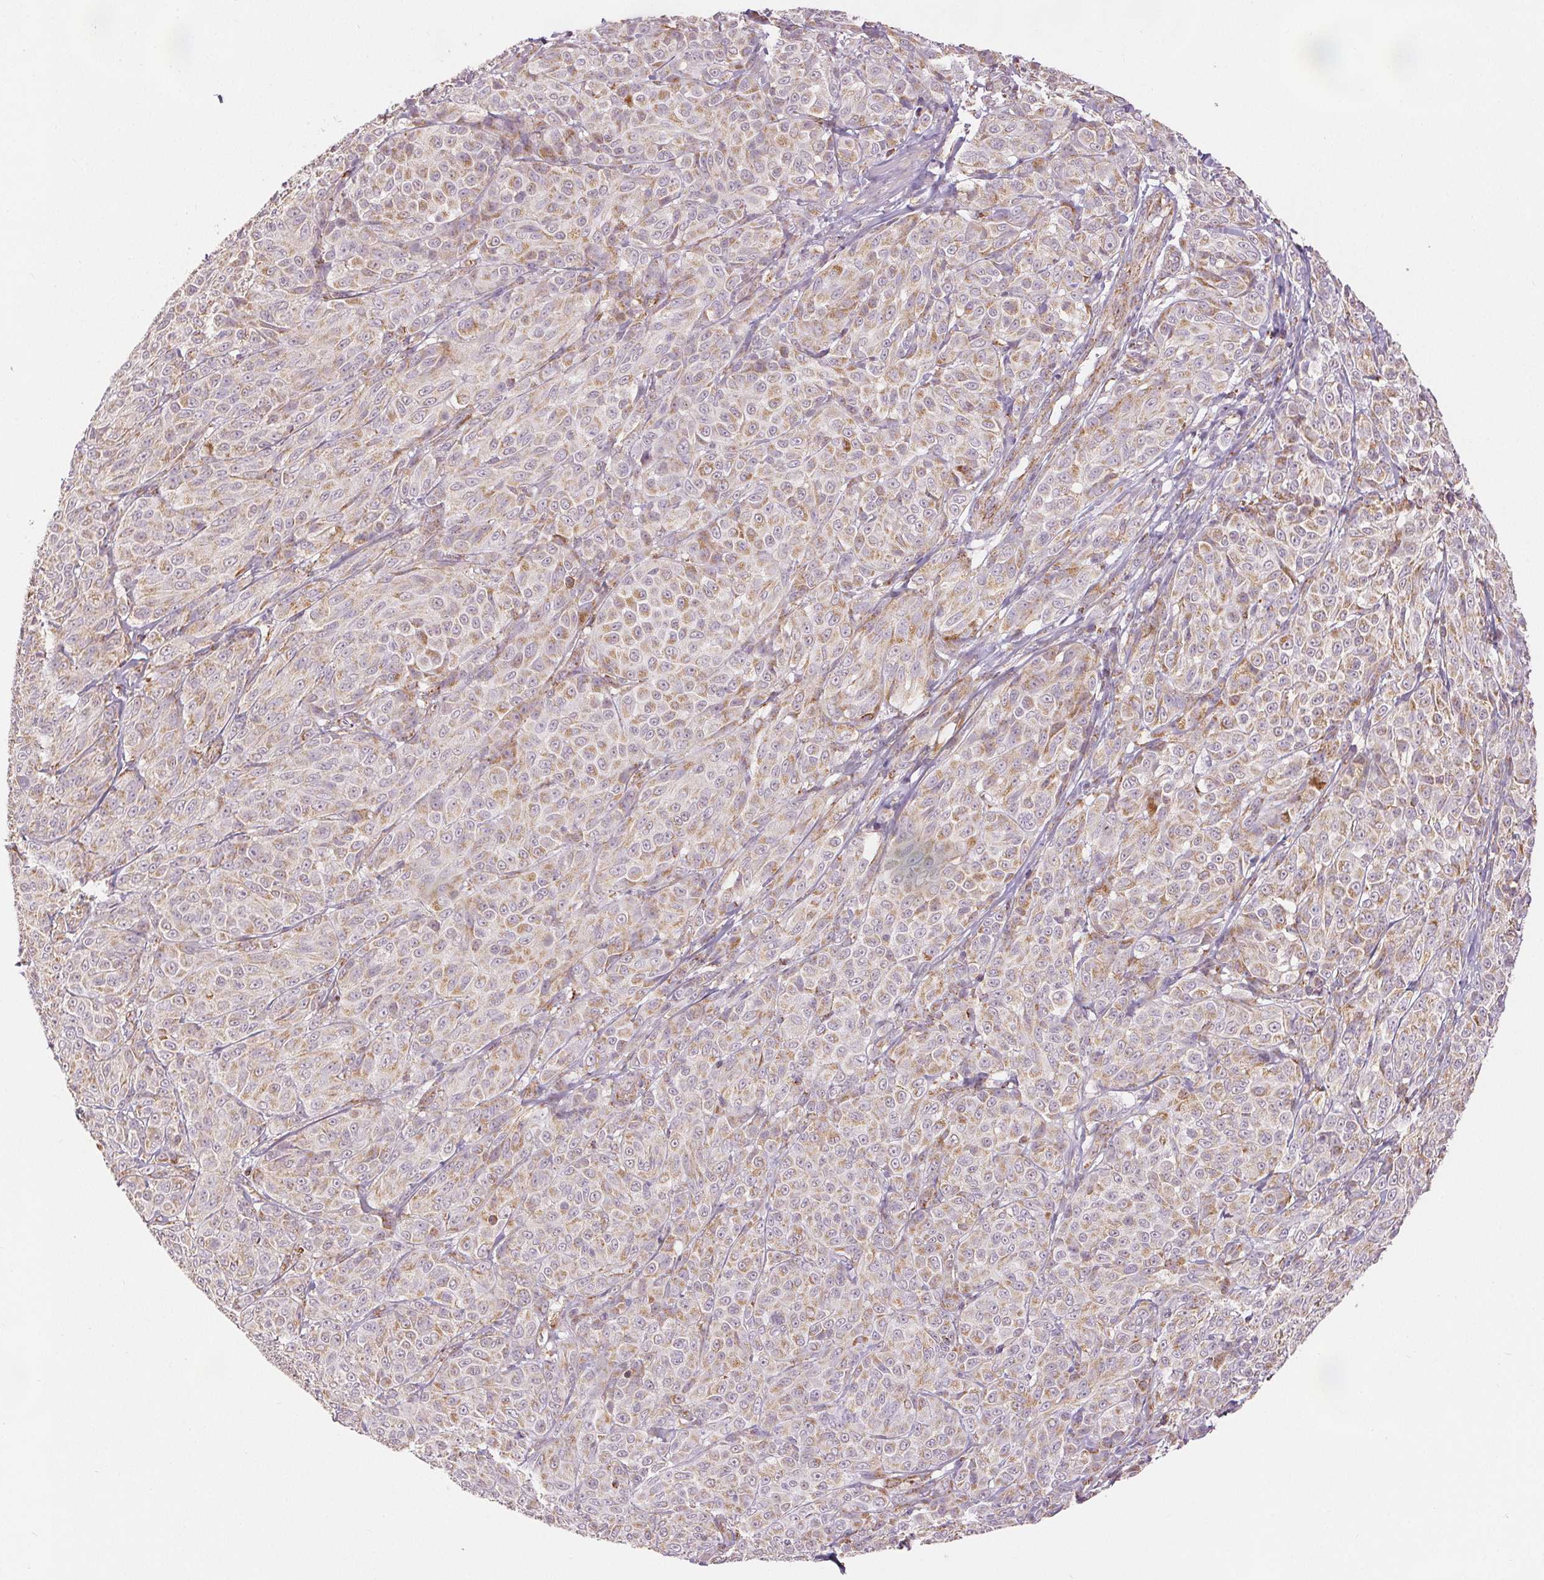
{"staining": {"intensity": "moderate", "quantity": "25%-75%", "location": "cytoplasmic/membranous"}, "tissue": "melanoma", "cell_type": "Tumor cells", "image_type": "cancer", "snomed": [{"axis": "morphology", "description": "Malignant melanoma, NOS"}, {"axis": "topography", "description": "Skin"}], "caption": "Immunohistochemical staining of human melanoma exhibits medium levels of moderate cytoplasmic/membranous expression in about 25%-75% of tumor cells.", "gene": "SDHB", "patient": {"sex": "male", "age": 89}}